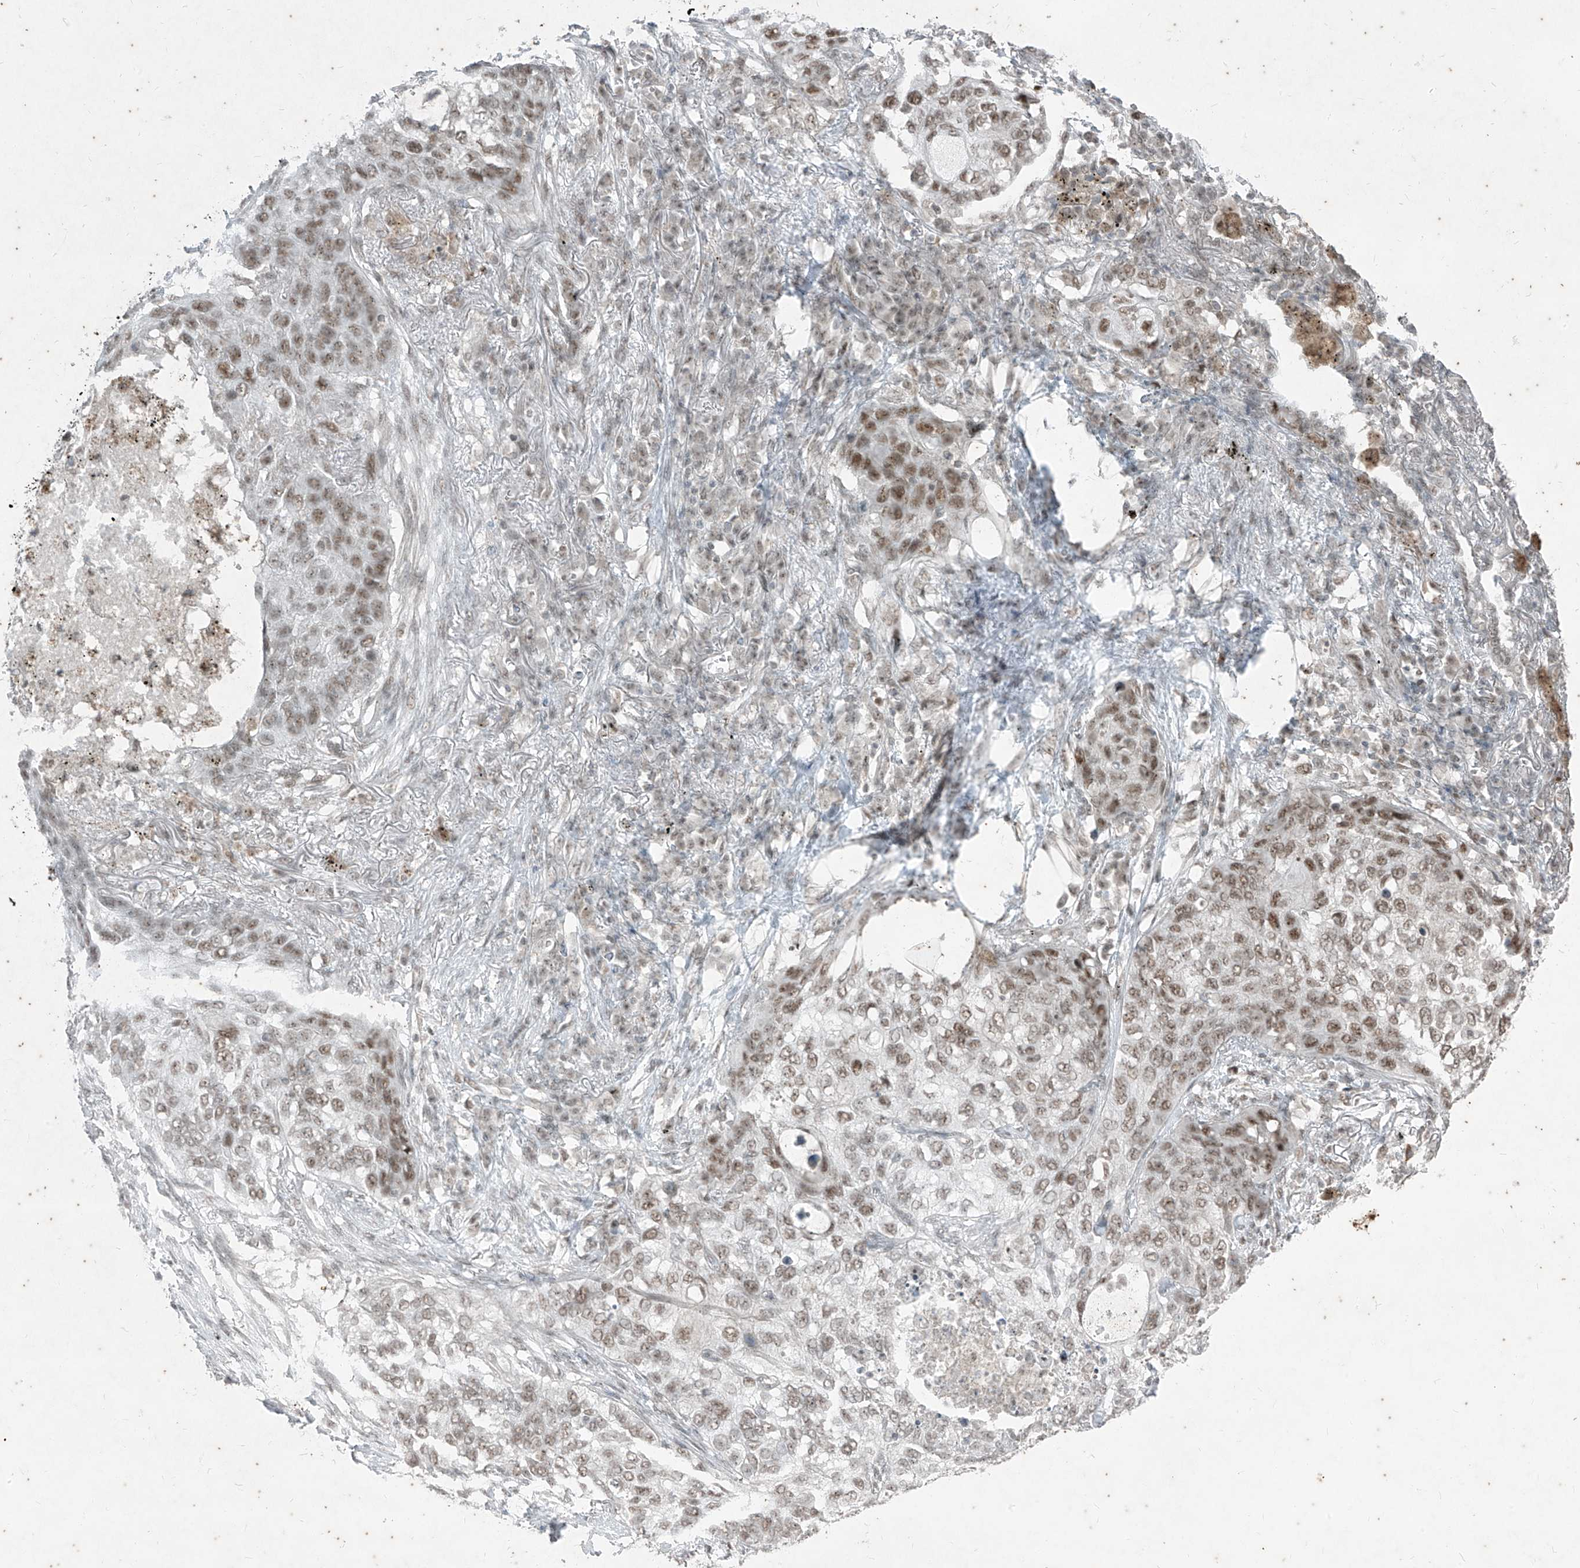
{"staining": {"intensity": "moderate", "quantity": ">75%", "location": "nuclear"}, "tissue": "lung cancer", "cell_type": "Tumor cells", "image_type": "cancer", "snomed": [{"axis": "morphology", "description": "Squamous cell carcinoma, NOS"}, {"axis": "topography", "description": "Lung"}], "caption": "This image exhibits lung squamous cell carcinoma stained with immunohistochemistry (IHC) to label a protein in brown. The nuclear of tumor cells show moderate positivity for the protein. Nuclei are counter-stained blue.", "gene": "ZNF354B", "patient": {"sex": "female", "age": 63}}